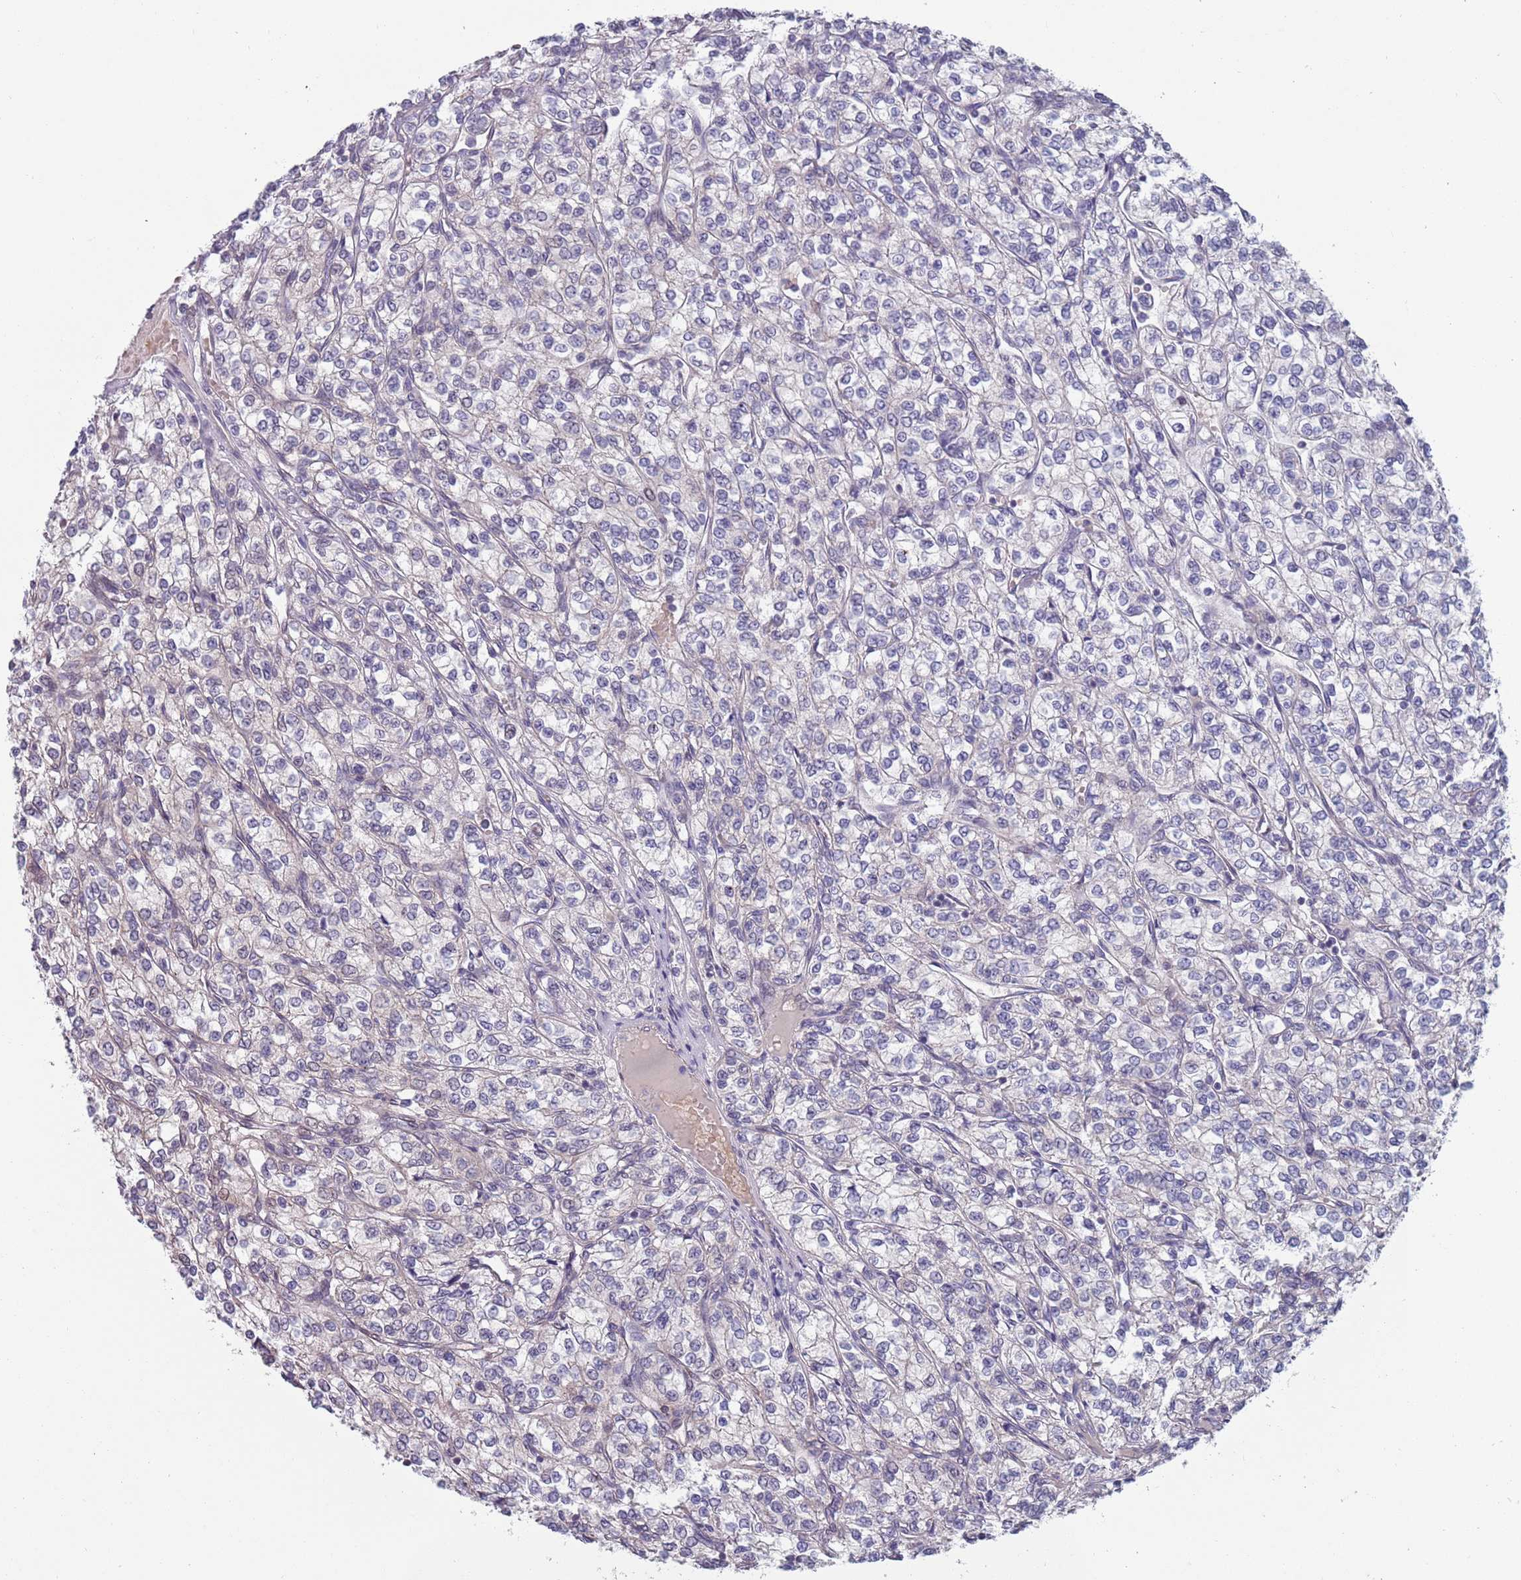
{"staining": {"intensity": "negative", "quantity": "none", "location": "none"}, "tissue": "renal cancer", "cell_type": "Tumor cells", "image_type": "cancer", "snomed": [{"axis": "morphology", "description": "Adenocarcinoma, NOS"}, {"axis": "topography", "description": "Kidney"}], "caption": "Tumor cells show no significant protein expression in renal cancer. (DAB immunohistochemistry (IHC) visualized using brightfield microscopy, high magnification).", "gene": "CLNS1A", "patient": {"sex": "male", "age": 80}}